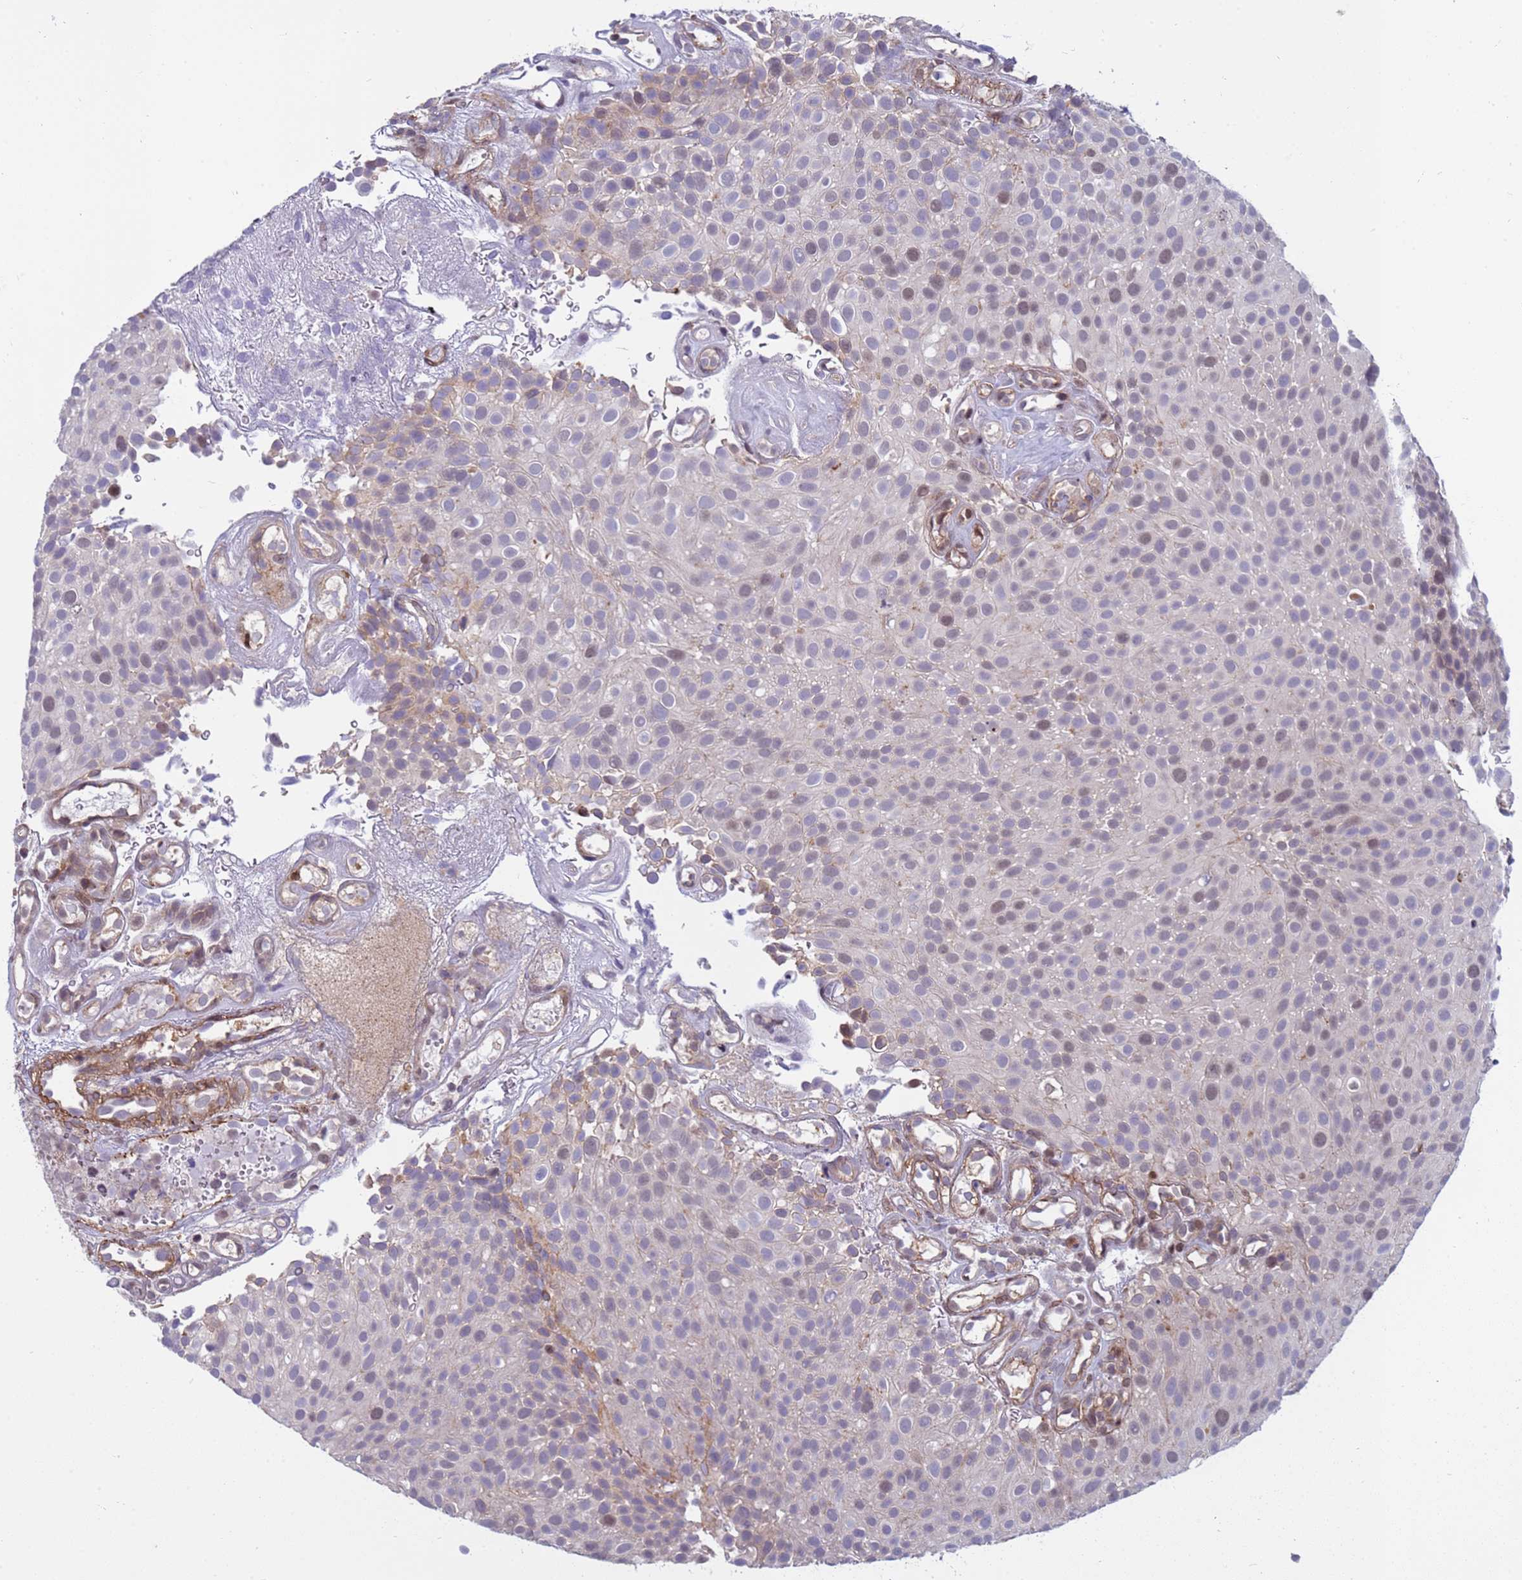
{"staining": {"intensity": "moderate", "quantity": "<25%", "location": "nuclear"}, "tissue": "urothelial cancer", "cell_type": "Tumor cells", "image_type": "cancer", "snomed": [{"axis": "morphology", "description": "Urothelial carcinoma, Low grade"}, {"axis": "topography", "description": "Urinary bladder"}], "caption": "Urothelial carcinoma (low-grade) tissue displays moderate nuclear positivity in about <25% of tumor cells, visualized by immunohistochemistry.", "gene": "NSL1", "patient": {"sex": "male", "age": 78}}